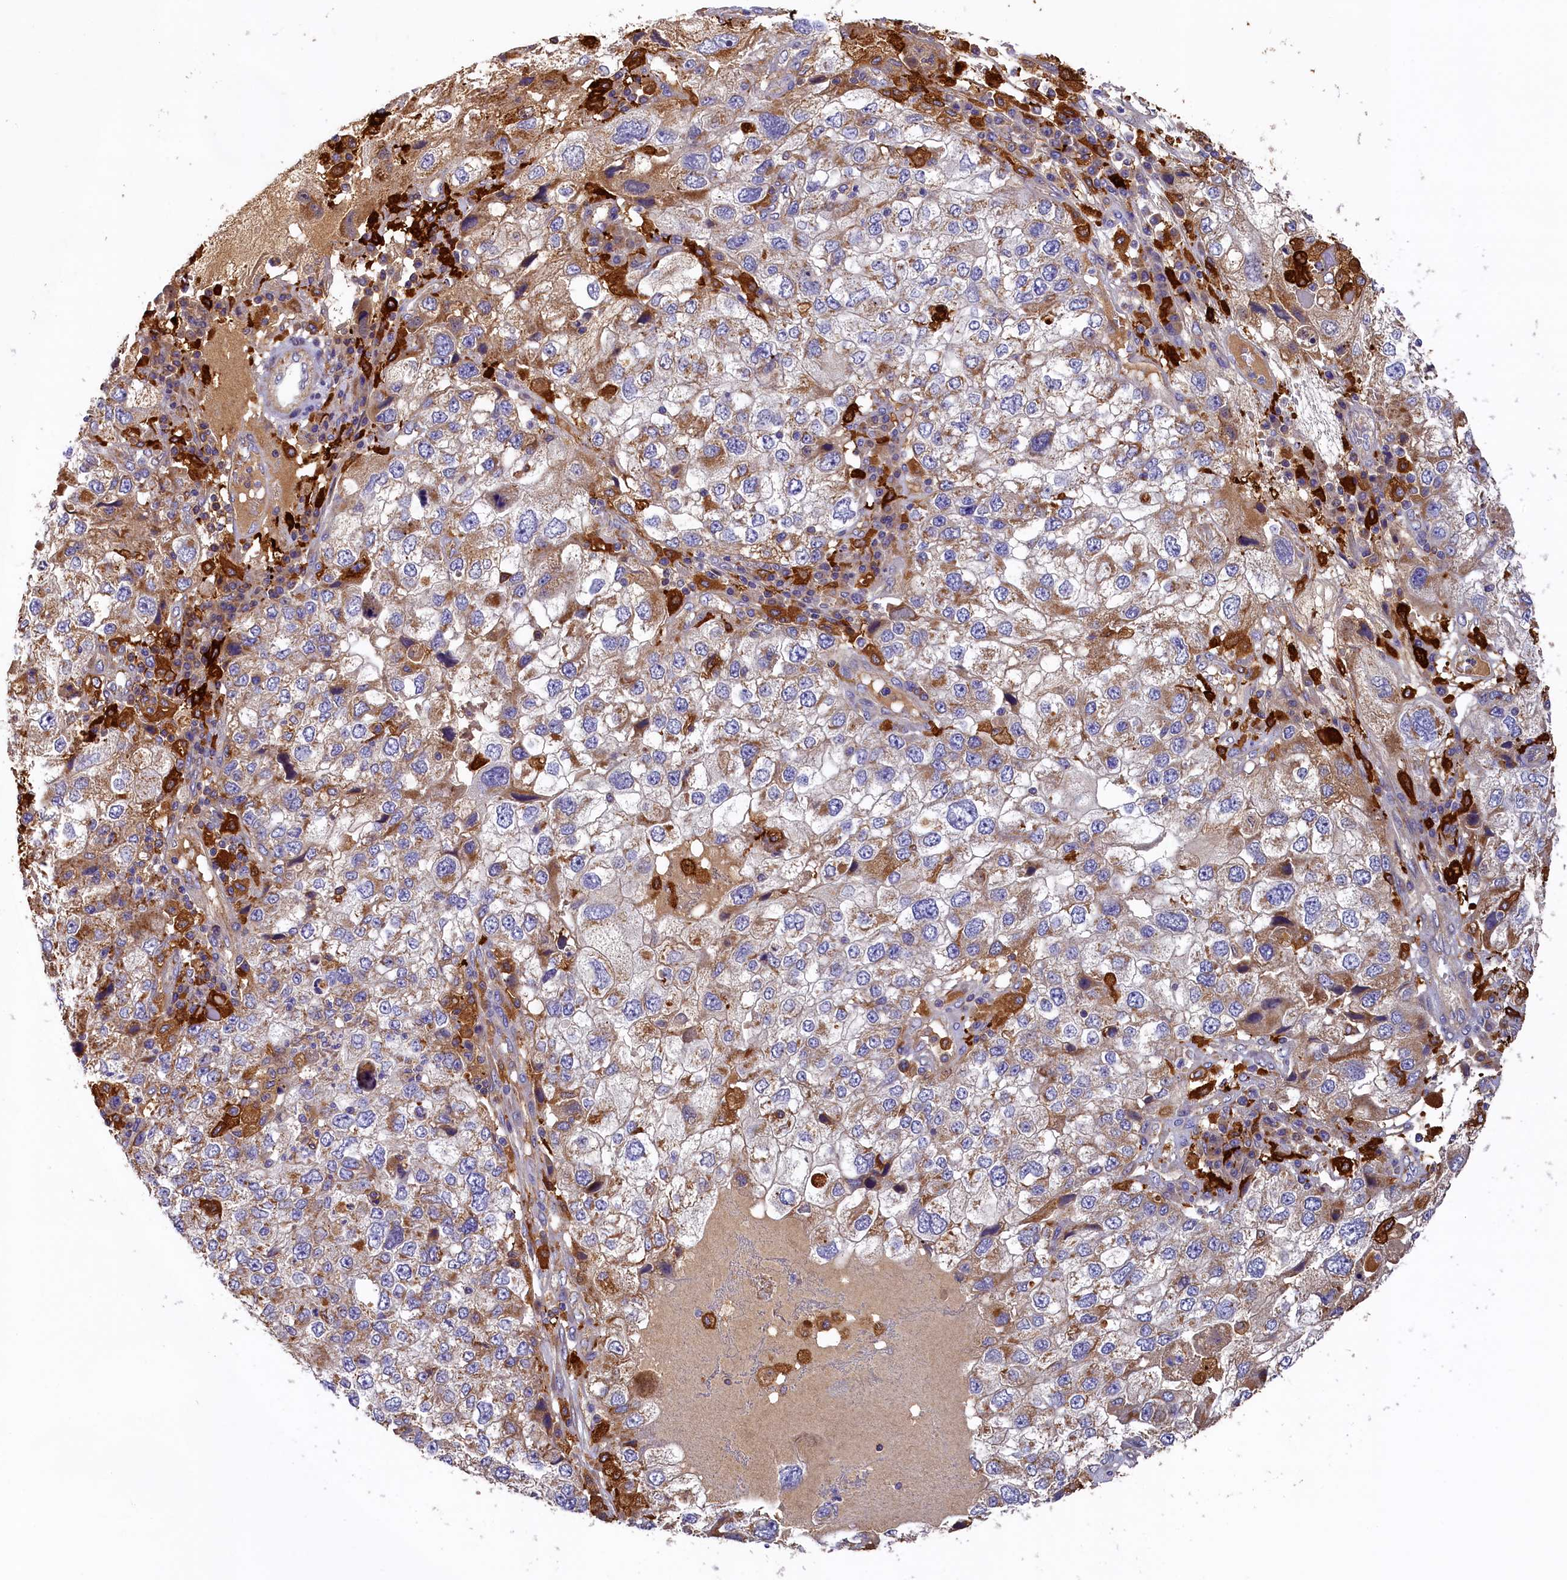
{"staining": {"intensity": "weak", "quantity": "<25%", "location": "cytoplasmic/membranous"}, "tissue": "endometrial cancer", "cell_type": "Tumor cells", "image_type": "cancer", "snomed": [{"axis": "morphology", "description": "Adenocarcinoma, NOS"}, {"axis": "topography", "description": "Endometrium"}], "caption": "Immunohistochemistry (IHC) image of neoplastic tissue: adenocarcinoma (endometrial) stained with DAB displays no significant protein expression in tumor cells.", "gene": "SEC31B", "patient": {"sex": "female", "age": 49}}